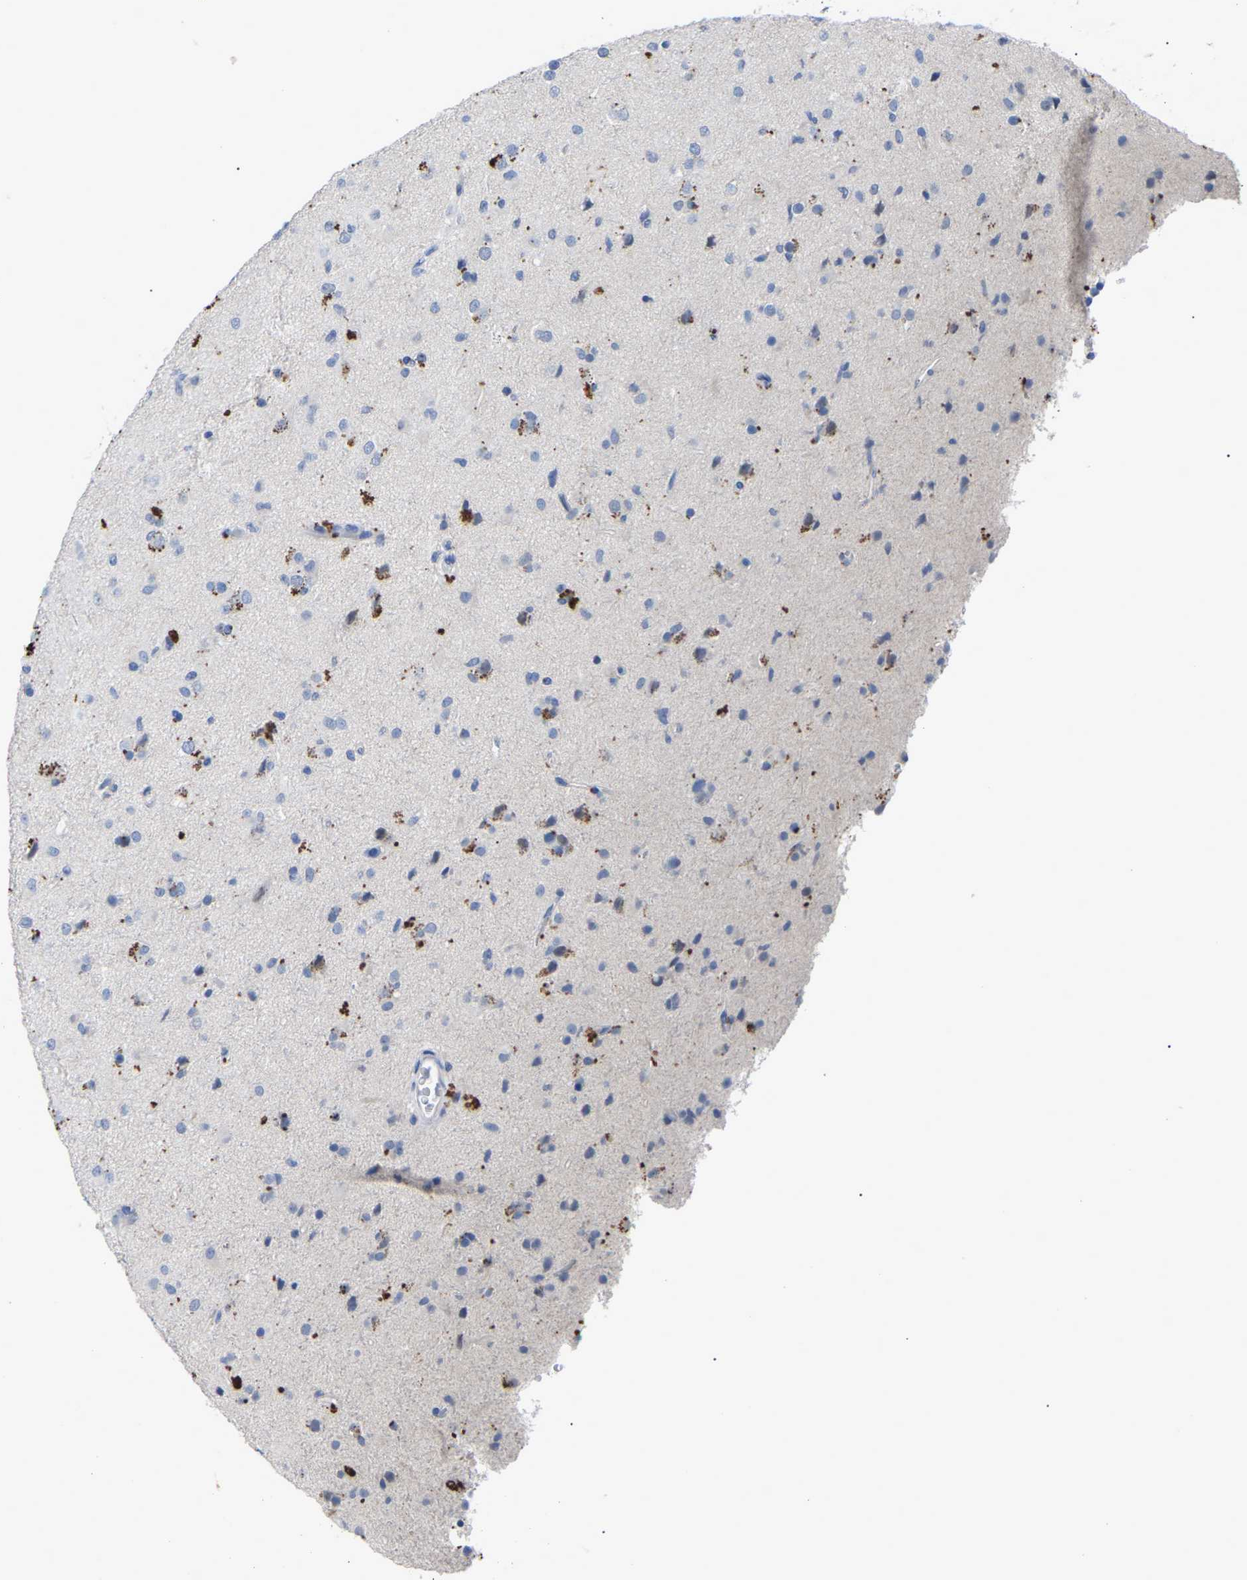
{"staining": {"intensity": "negative", "quantity": "none", "location": "none"}, "tissue": "glioma", "cell_type": "Tumor cells", "image_type": "cancer", "snomed": [{"axis": "morphology", "description": "Glioma, malignant, Low grade"}, {"axis": "topography", "description": "Brain"}], "caption": "This is an IHC photomicrograph of glioma. There is no positivity in tumor cells.", "gene": "SMPD2", "patient": {"sex": "male", "age": 65}}